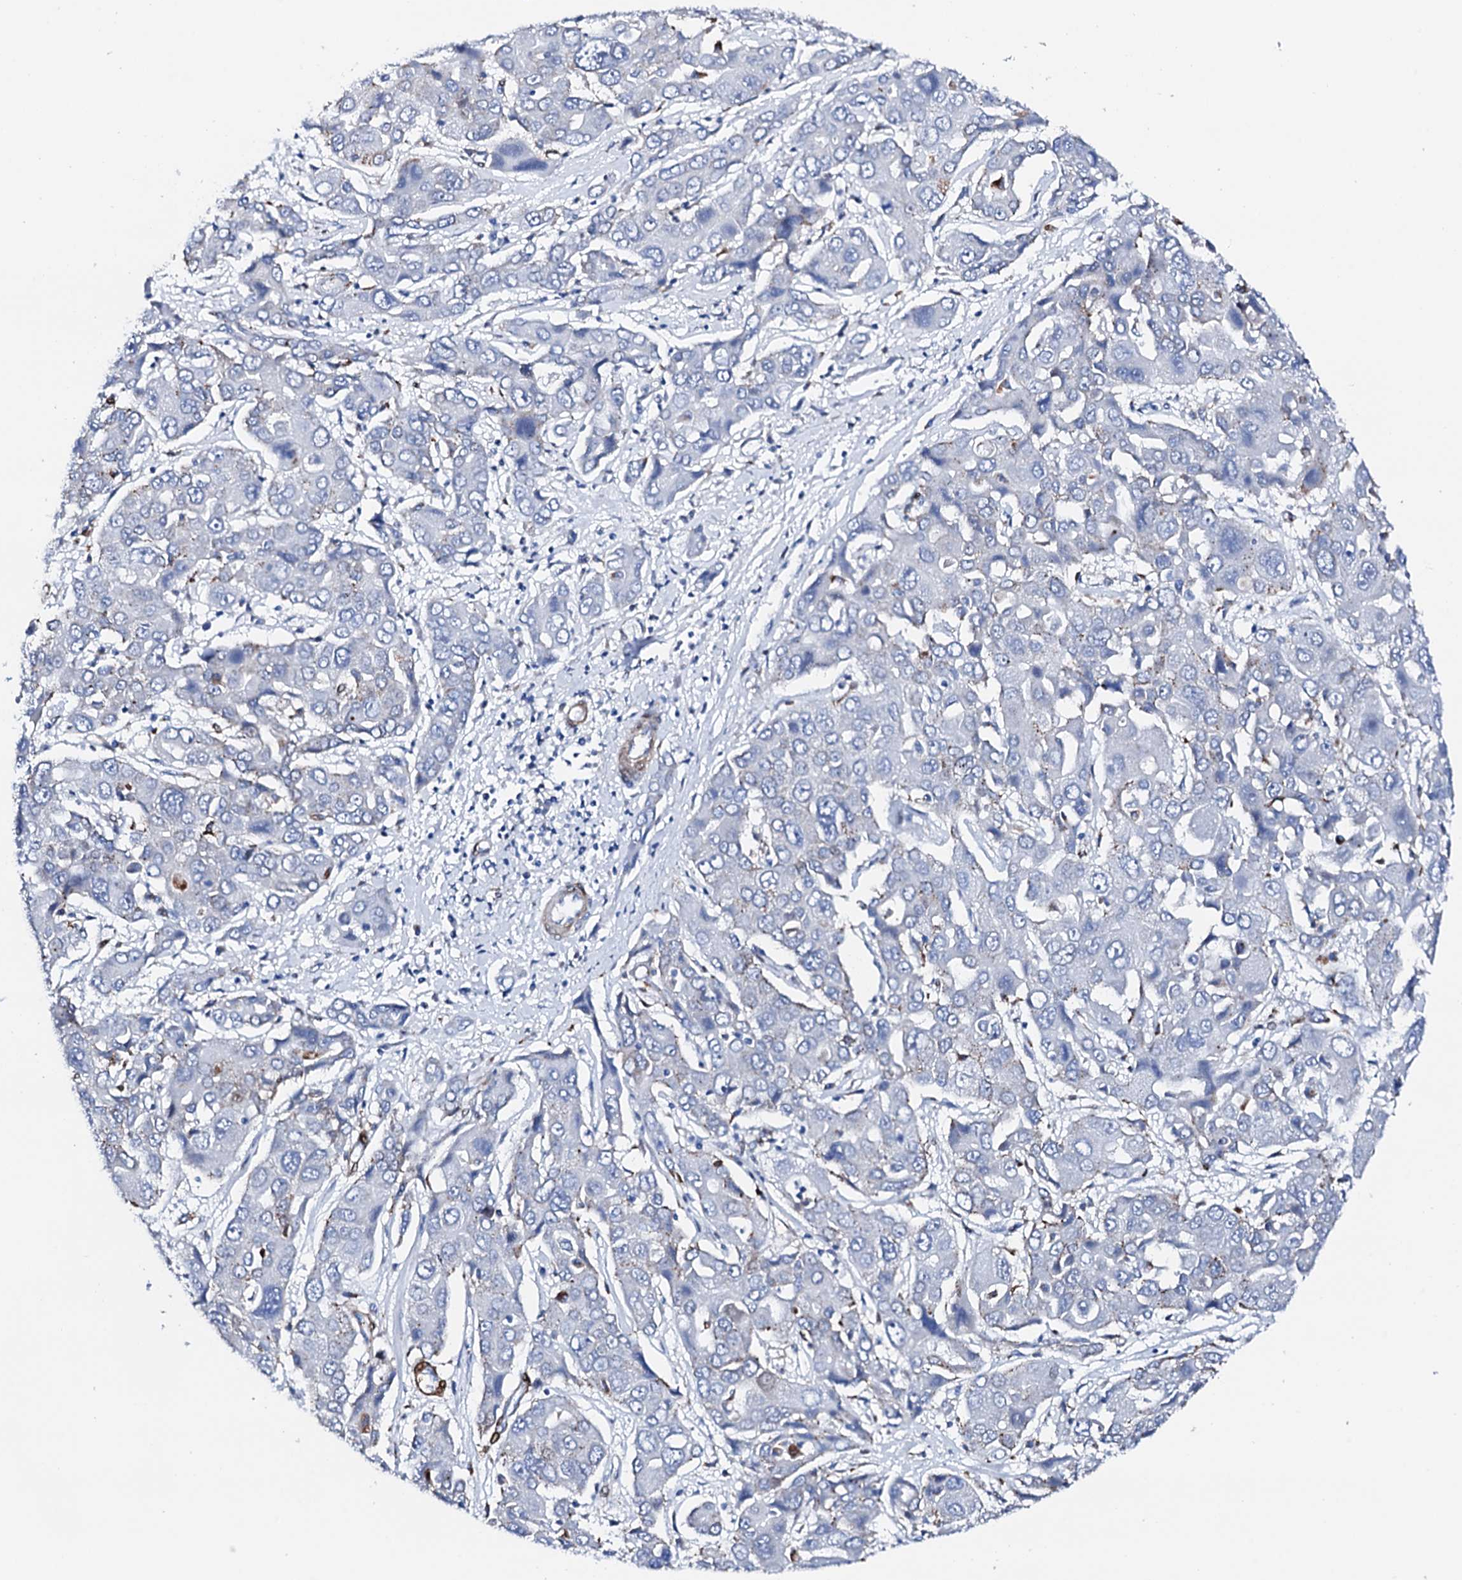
{"staining": {"intensity": "negative", "quantity": "none", "location": "none"}, "tissue": "liver cancer", "cell_type": "Tumor cells", "image_type": "cancer", "snomed": [{"axis": "morphology", "description": "Cholangiocarcinoma"}, {"axis": "topography", "description": "Liver"}], "caption": "Cholangiocarcinoma (liver) was stained to show a protein in brown. There is no significant positivity in tumor cells. (DAB (3,3'-diaminobenzidine) immunohistochemistry with hematoxylin counter stain).", "gene": "NRIP2", "patient": {"sex": "male", "age": 67}}